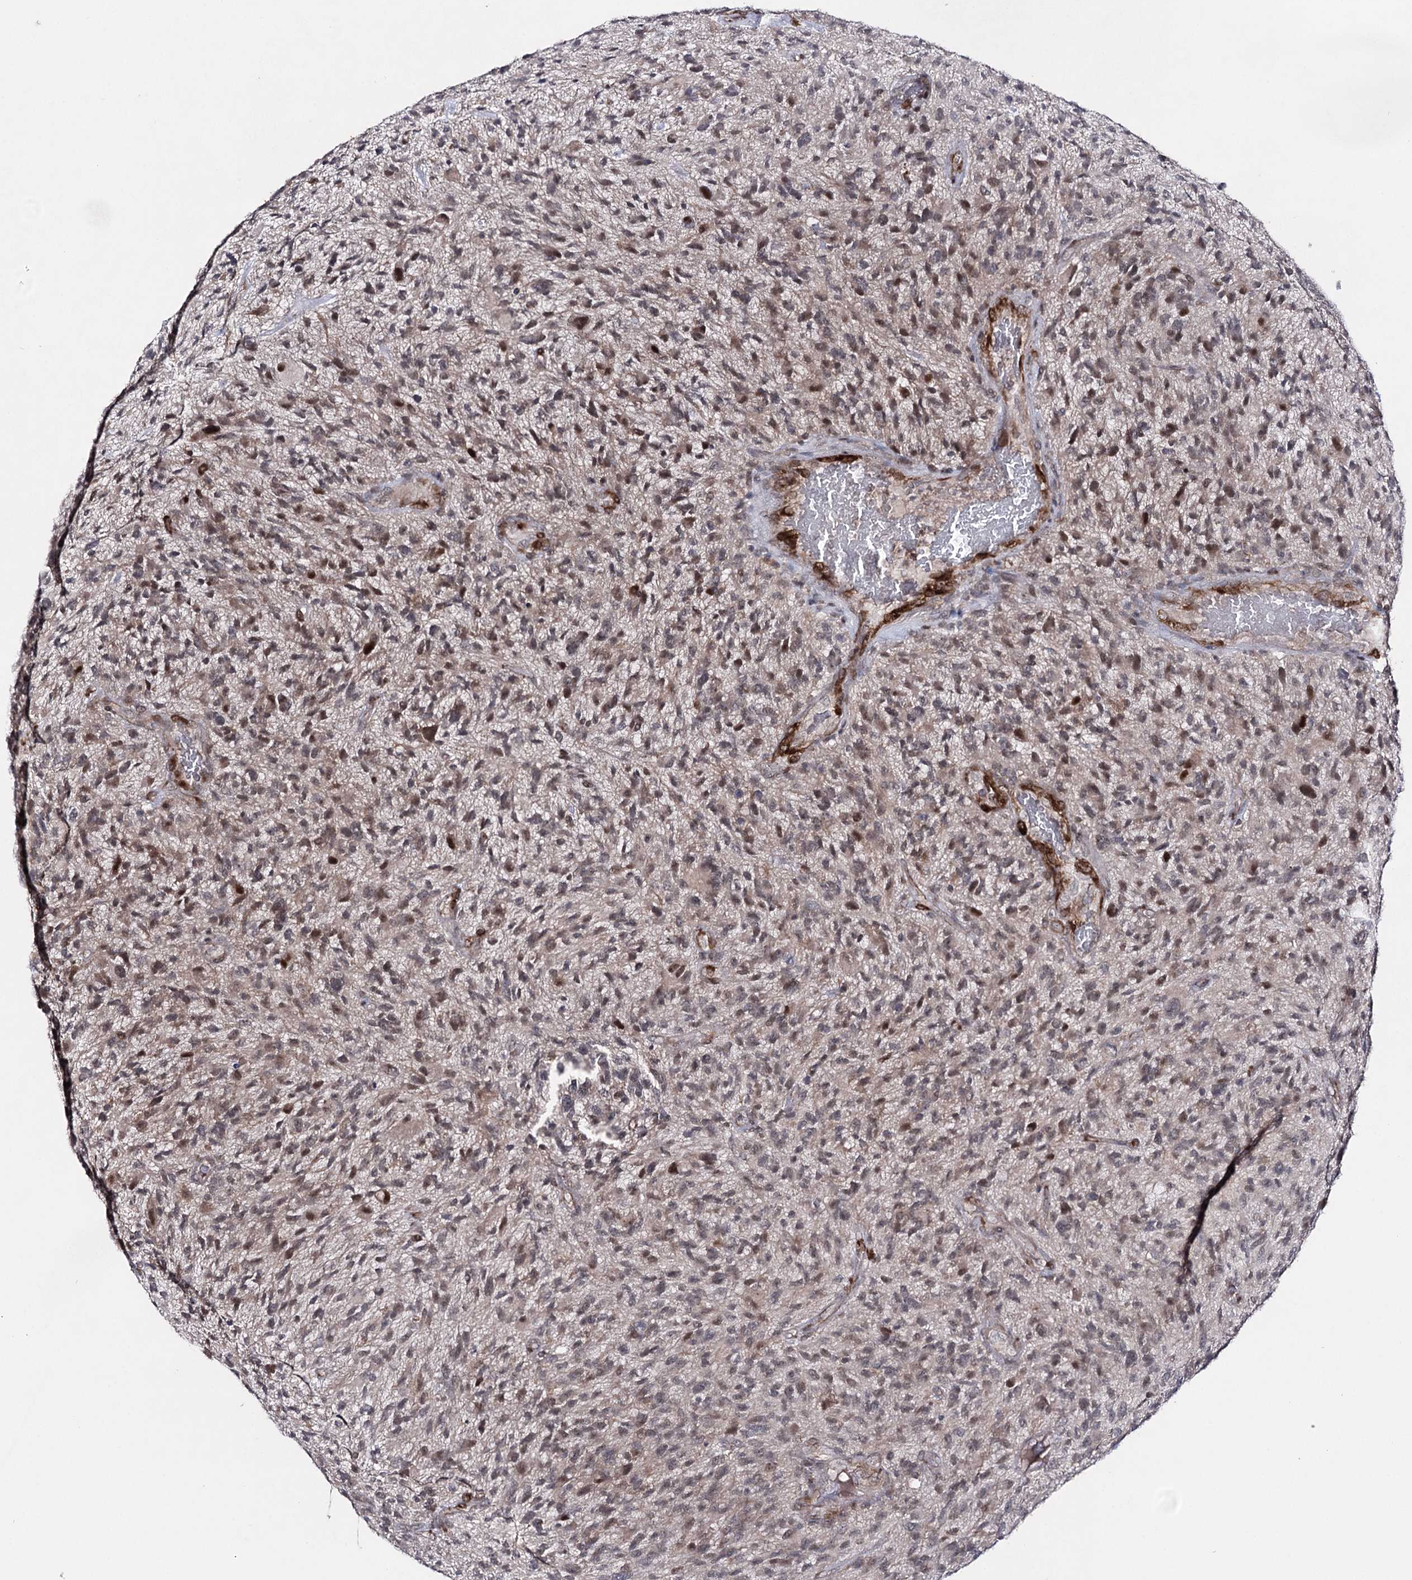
{"staining": {"intensity": "weak", "quantity": "25%-75%", "location": "cytoplasmic/membranous,nuclear"}, "tissue": "glioma", "cell_type": "Tumor cells", "image_type": "cancer", "snomed": [{"axis": "morphology", "description": "Glioma, malignant, High grade"}, {"axis": "topography", "description": "Brain"}], "caption": "A histopathology image of human high-grade glioma (malignant) stained for a protein displays weak cytoplasmic/membranous and nuclear brown staining in tumor cells.", "gene": "HSD11B2", "patient": {"sex": "male", "age": 47}}